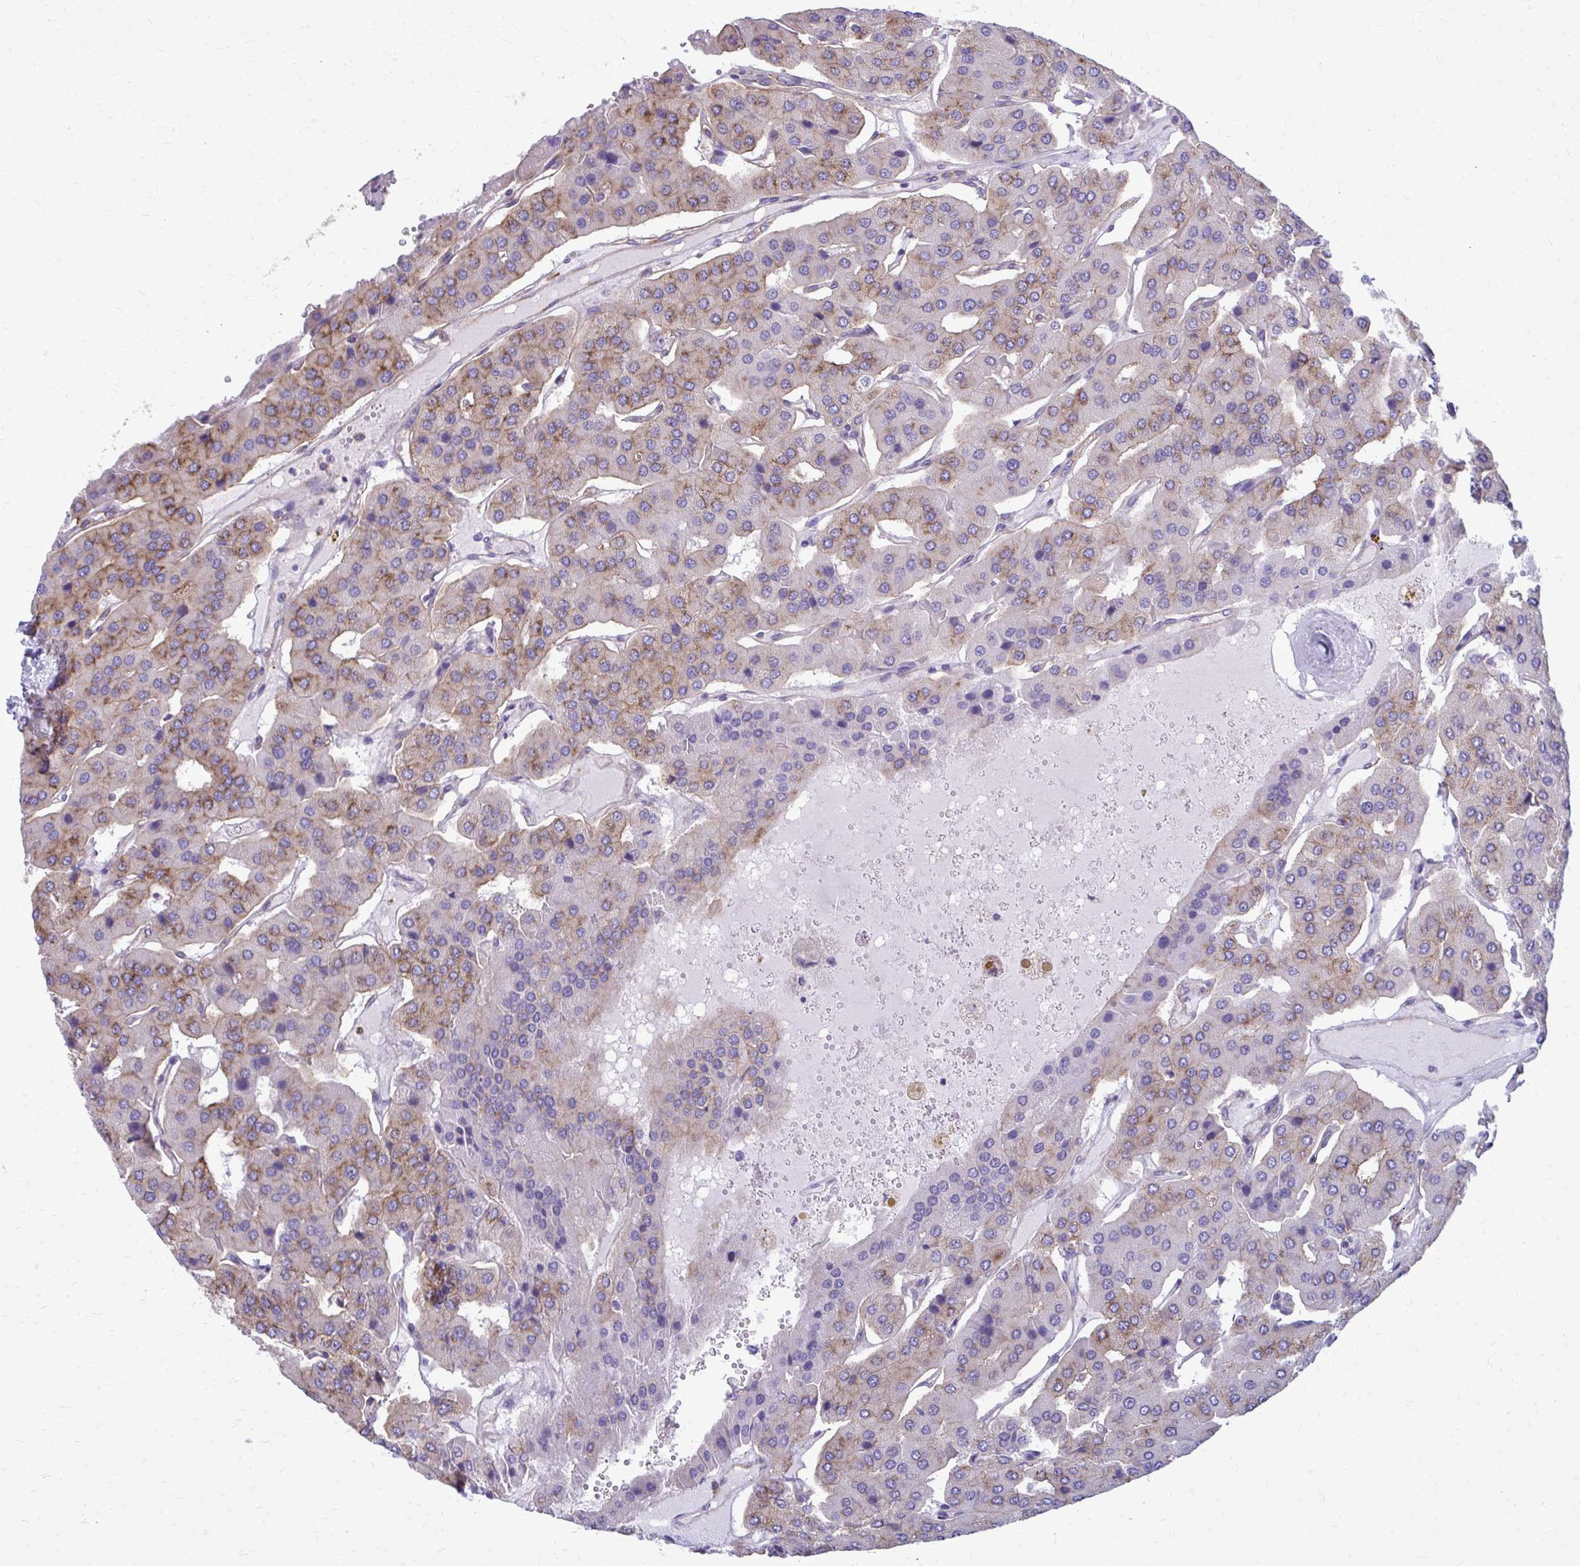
{"staining": {"intensity": "weak", "quantity": "<25%", "location": "cytoplasmic/membranous"}, "tissue": "parathyroid gland", "cell_type": "Glandular cells", "image_type": "normal", "snomed": [{"axis": "morphology", "description": "Normal tissue, NOS"}, {"axis": "morphology", "description": "Adenoma, NOS"}, {"axis": "topography", "description": "Parathyroid gland"}], "caption": "Immunohistochemistry photomicrograph of normal parathyroid gland: parathyroid gland stained with DAB (3,3'-diaminobenzidine) displays no significant protein positivity in glandular cells.", "gene": "CLTA", "patient": {"sex": "female", "age": 86}}